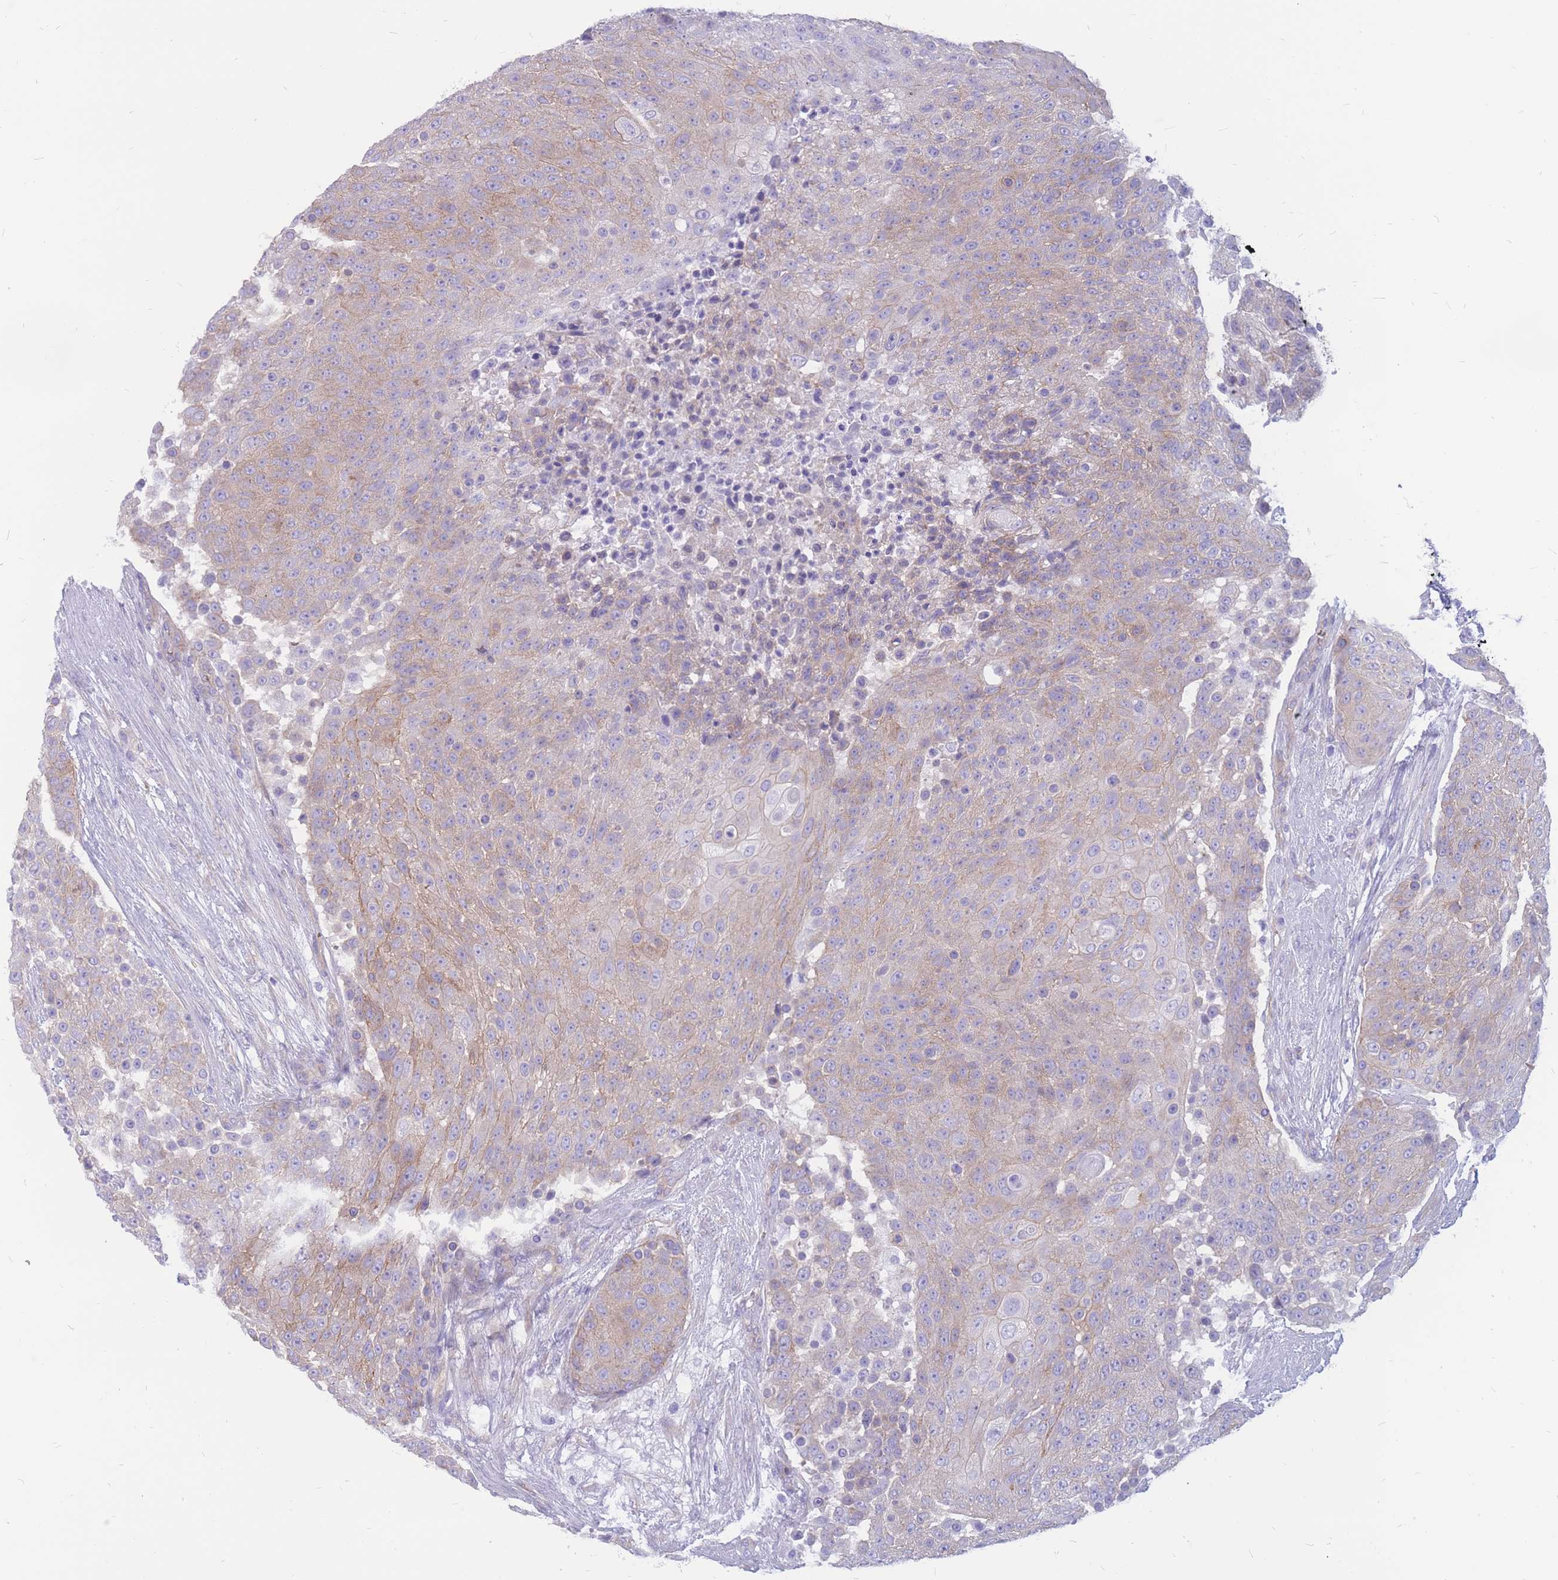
{"staining": {"intensity": "weak", "quantity": ">75%", "location": "cytoplasmic/membranous"}, "tissue": "urothelial cancer", "cell_type": "Tumor cells", "image_type": "cancer", "snomed": [{"axis": "morphology", "description": "Urothelial carcinoma, High grade"}, {"axis": "topography", "description": "Urinary bladder"}], "caption": "IHC of urothelial cancer reveals low levels of weak cytoplasmic/membranous expression in about >75% of tumor cells. (brown staining indicates protein expression, while blue staining denotes nuclei).", "gene": "ADD2", "patient": {"sex": "female", "age": 63}}